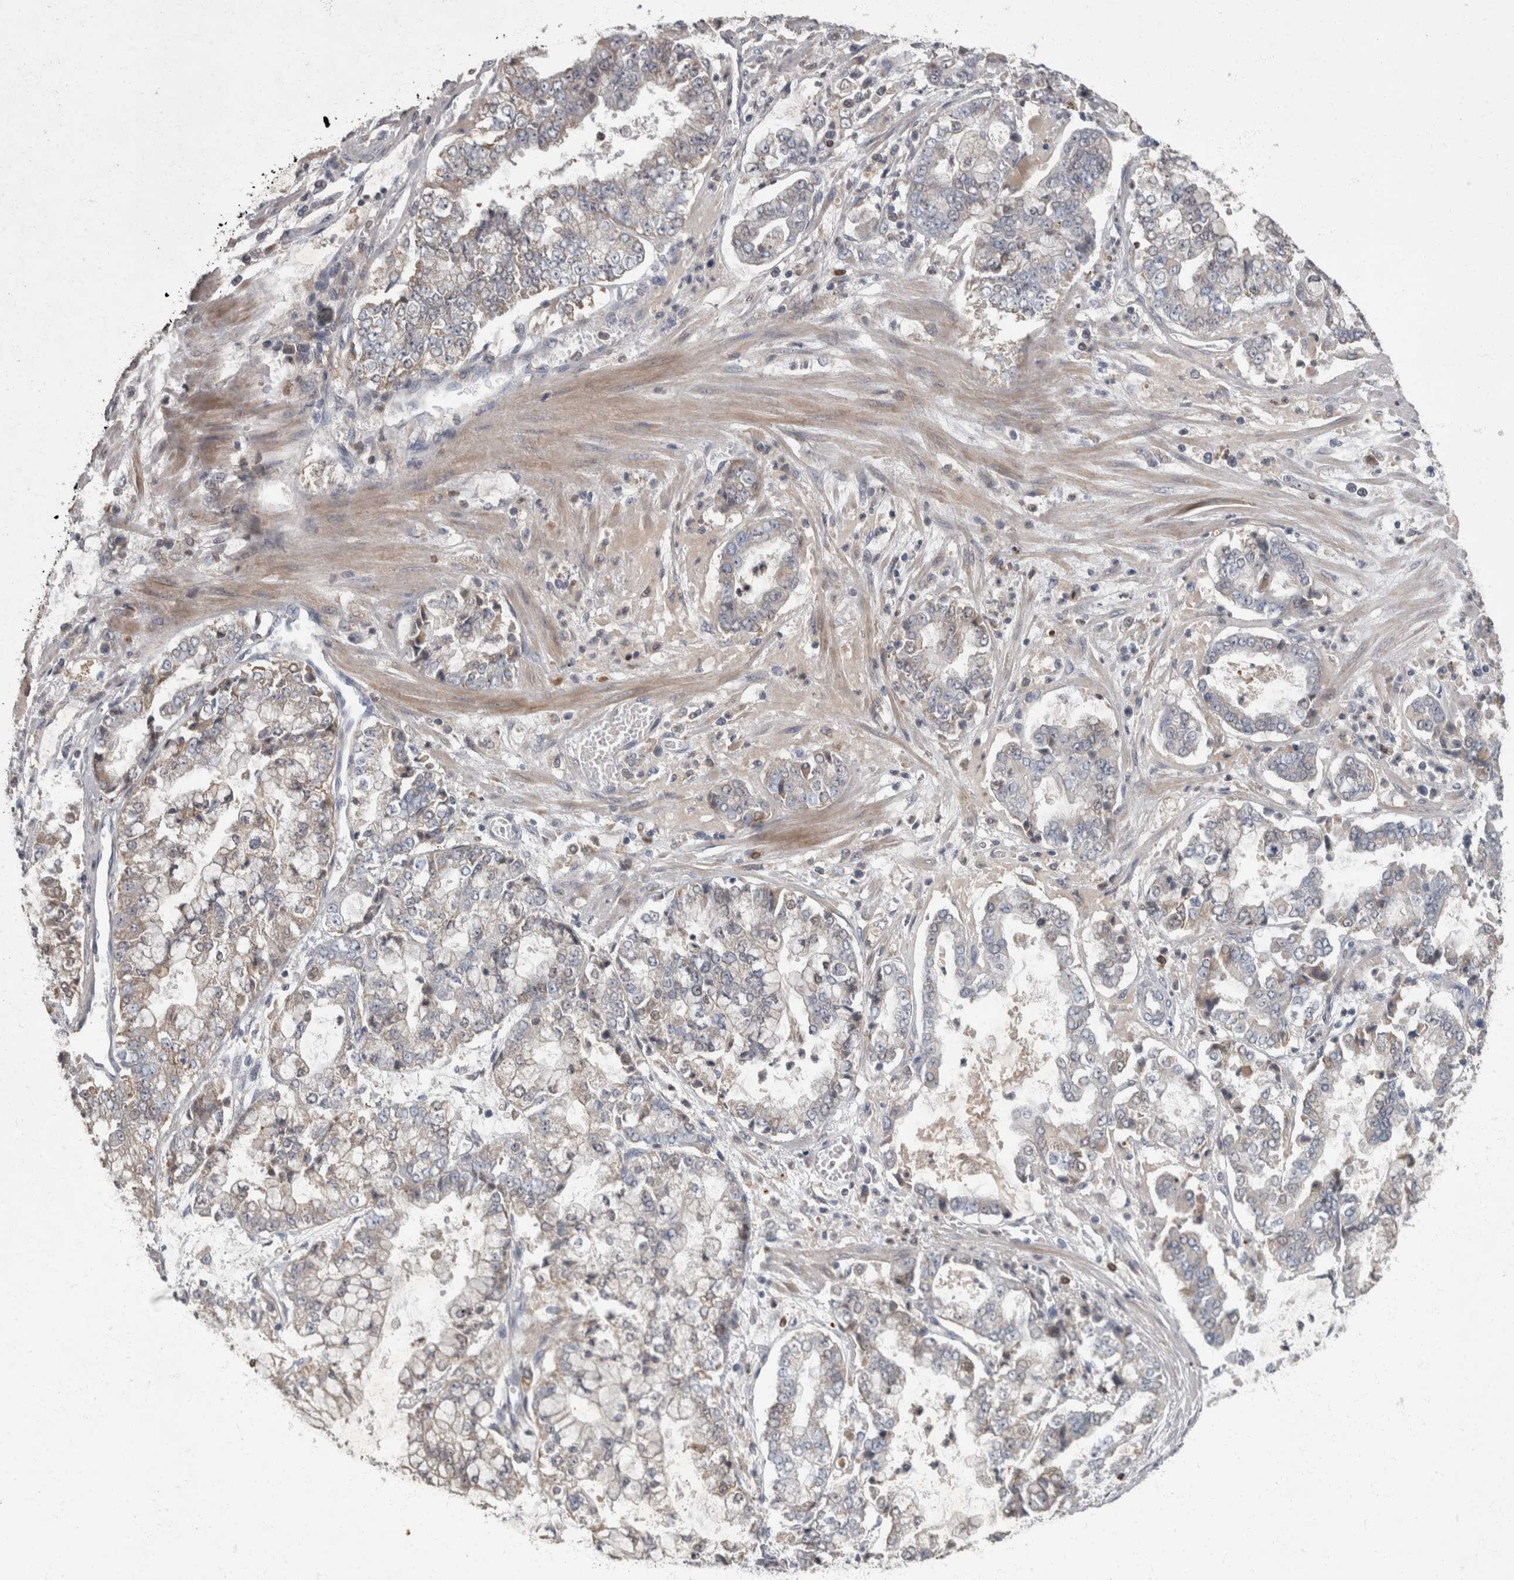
{"staining": {"intensity": "negative", "quantity": "none", "location": "none"}, "tissue": "stomach cancer", "cell_type": "Tumor cells", "image_type": "cancer", "snomed": [{"axis": "morphology", "description": "Adenocarcinoma, NOS"}, {"axis": "topography", "description": "Stomach"}], "caption": "High power microscopy histopathology image of an immunohistochemistry (IHC) photomicrograph of stomach cancer (adenocarcinoma), revealing no significant expression in tumor cells.", "gene": "PPP1R3C", "patient": {"sex": "male", "age": 76}}